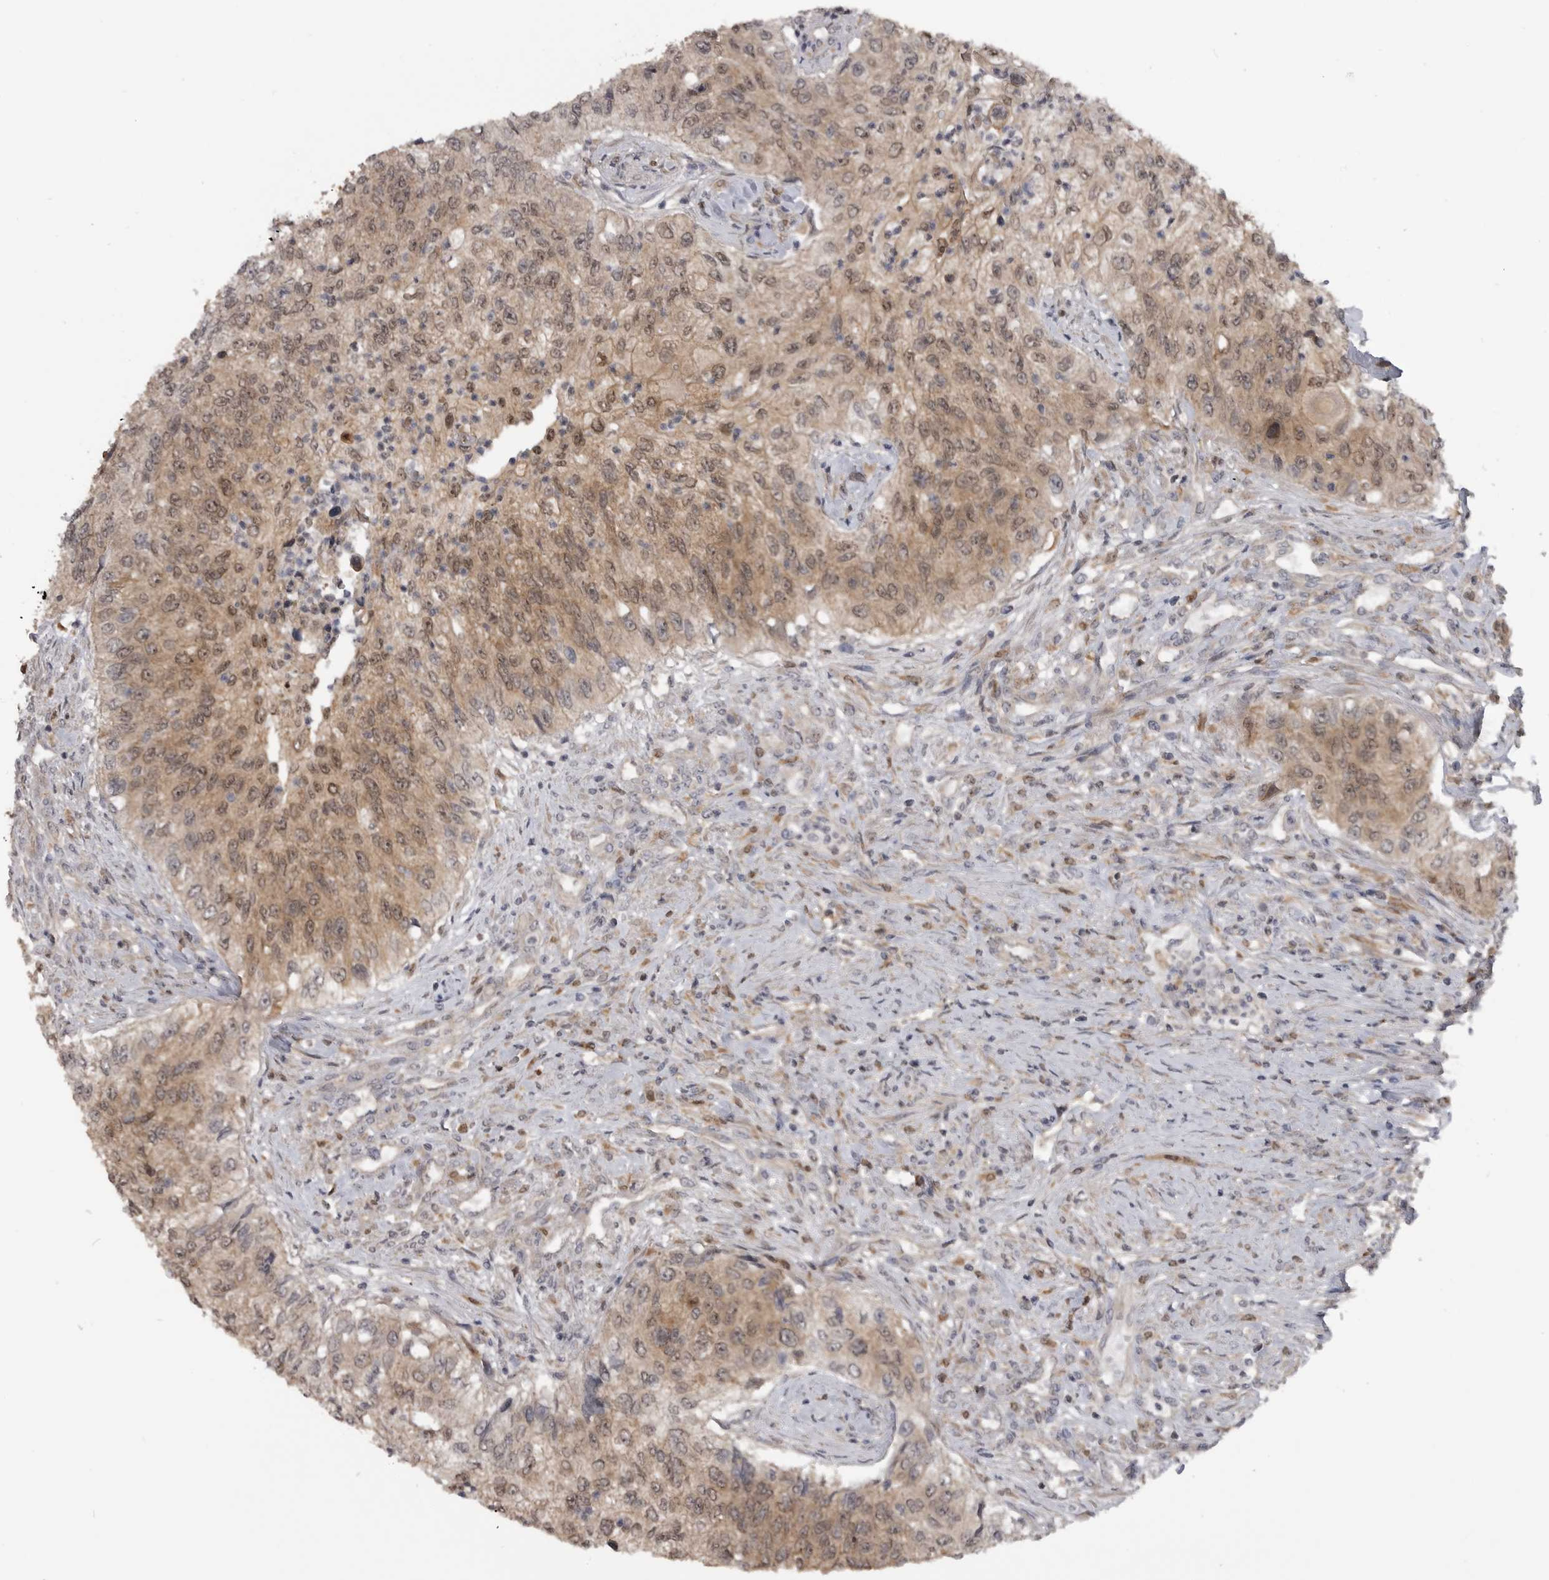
{"staining": {"intensity": "moderate", "quantity": ">75%", "location": "cytoplasmic/membranous,nuclear"}, "tissue": "urothelial cancer", "cell_type": "Tumor cells", "image_type": "cancer", "snomed": [{"axis": "morphology", "description": "Urothelial carcinoma, High grade"}, {"axis": "topography", "description": "Urinary bladder"}], "caption": "Human urothelial cancer stained with a protein marker reveals moderate staining in tumor cells.", "gene": "MAPK13", "patient": {"sex": "female", "age": 60}}